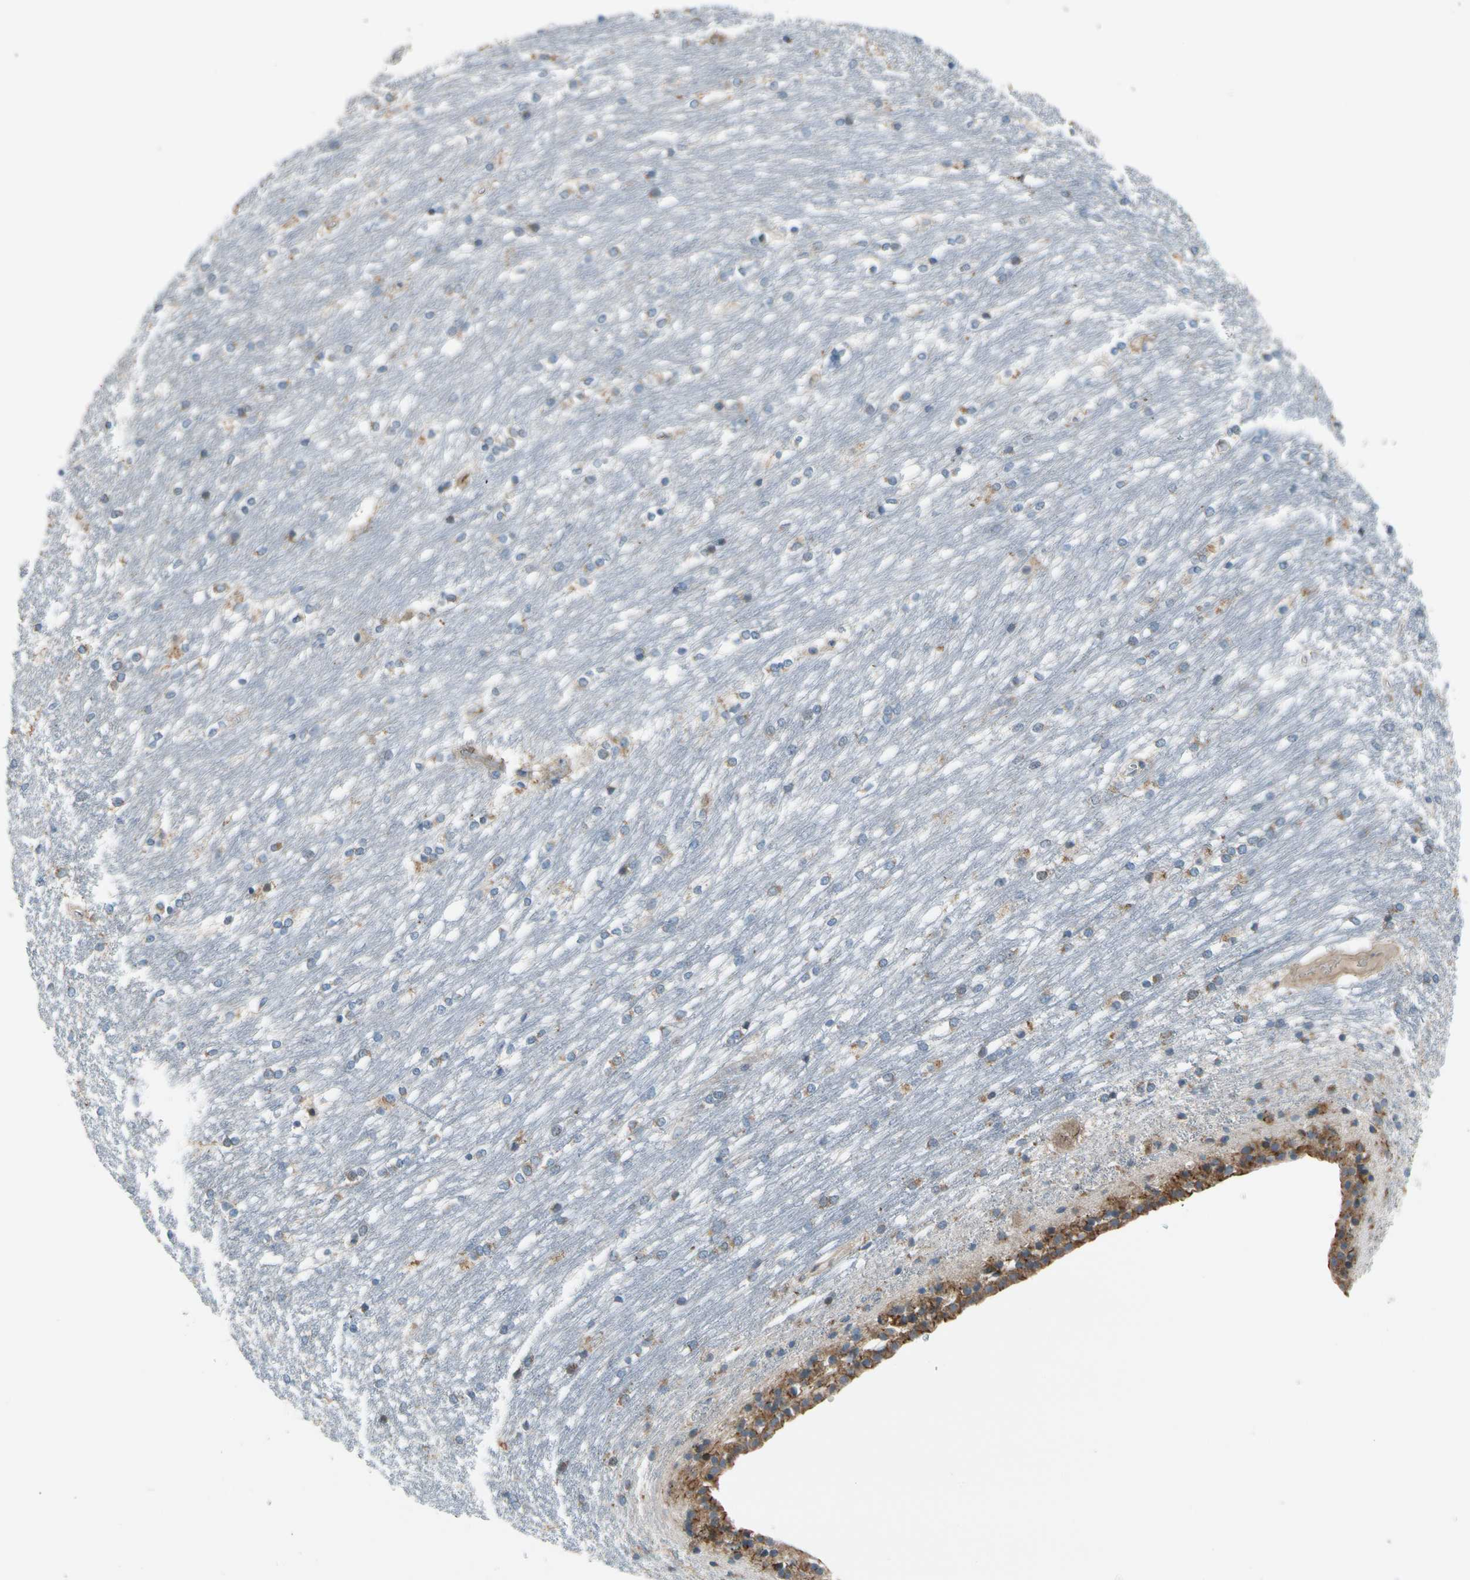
{"staining": {"intensity": "weak", "quantity": ">75%", "location": "cytoplasmic/membranous"}, "tissue": "caudate", "cell_type": "Glial cells", "image_type": "normal", "snomed": [{"axis": "morphology", "description": "Normal tissue, NOS"}, {"axis": "topography", "description": "Lateral ventricle wall"}], "caption": "A brown stain labels weak cytoplasmic/membranous expression of a protein in glial cells of normal human caudate. Immunohistochemistry (ihc) stains the protein of interest in brown and the nuclei are stained blue.", "gene": "MST1R", "patient": {"sex": "female", "age": 19}}